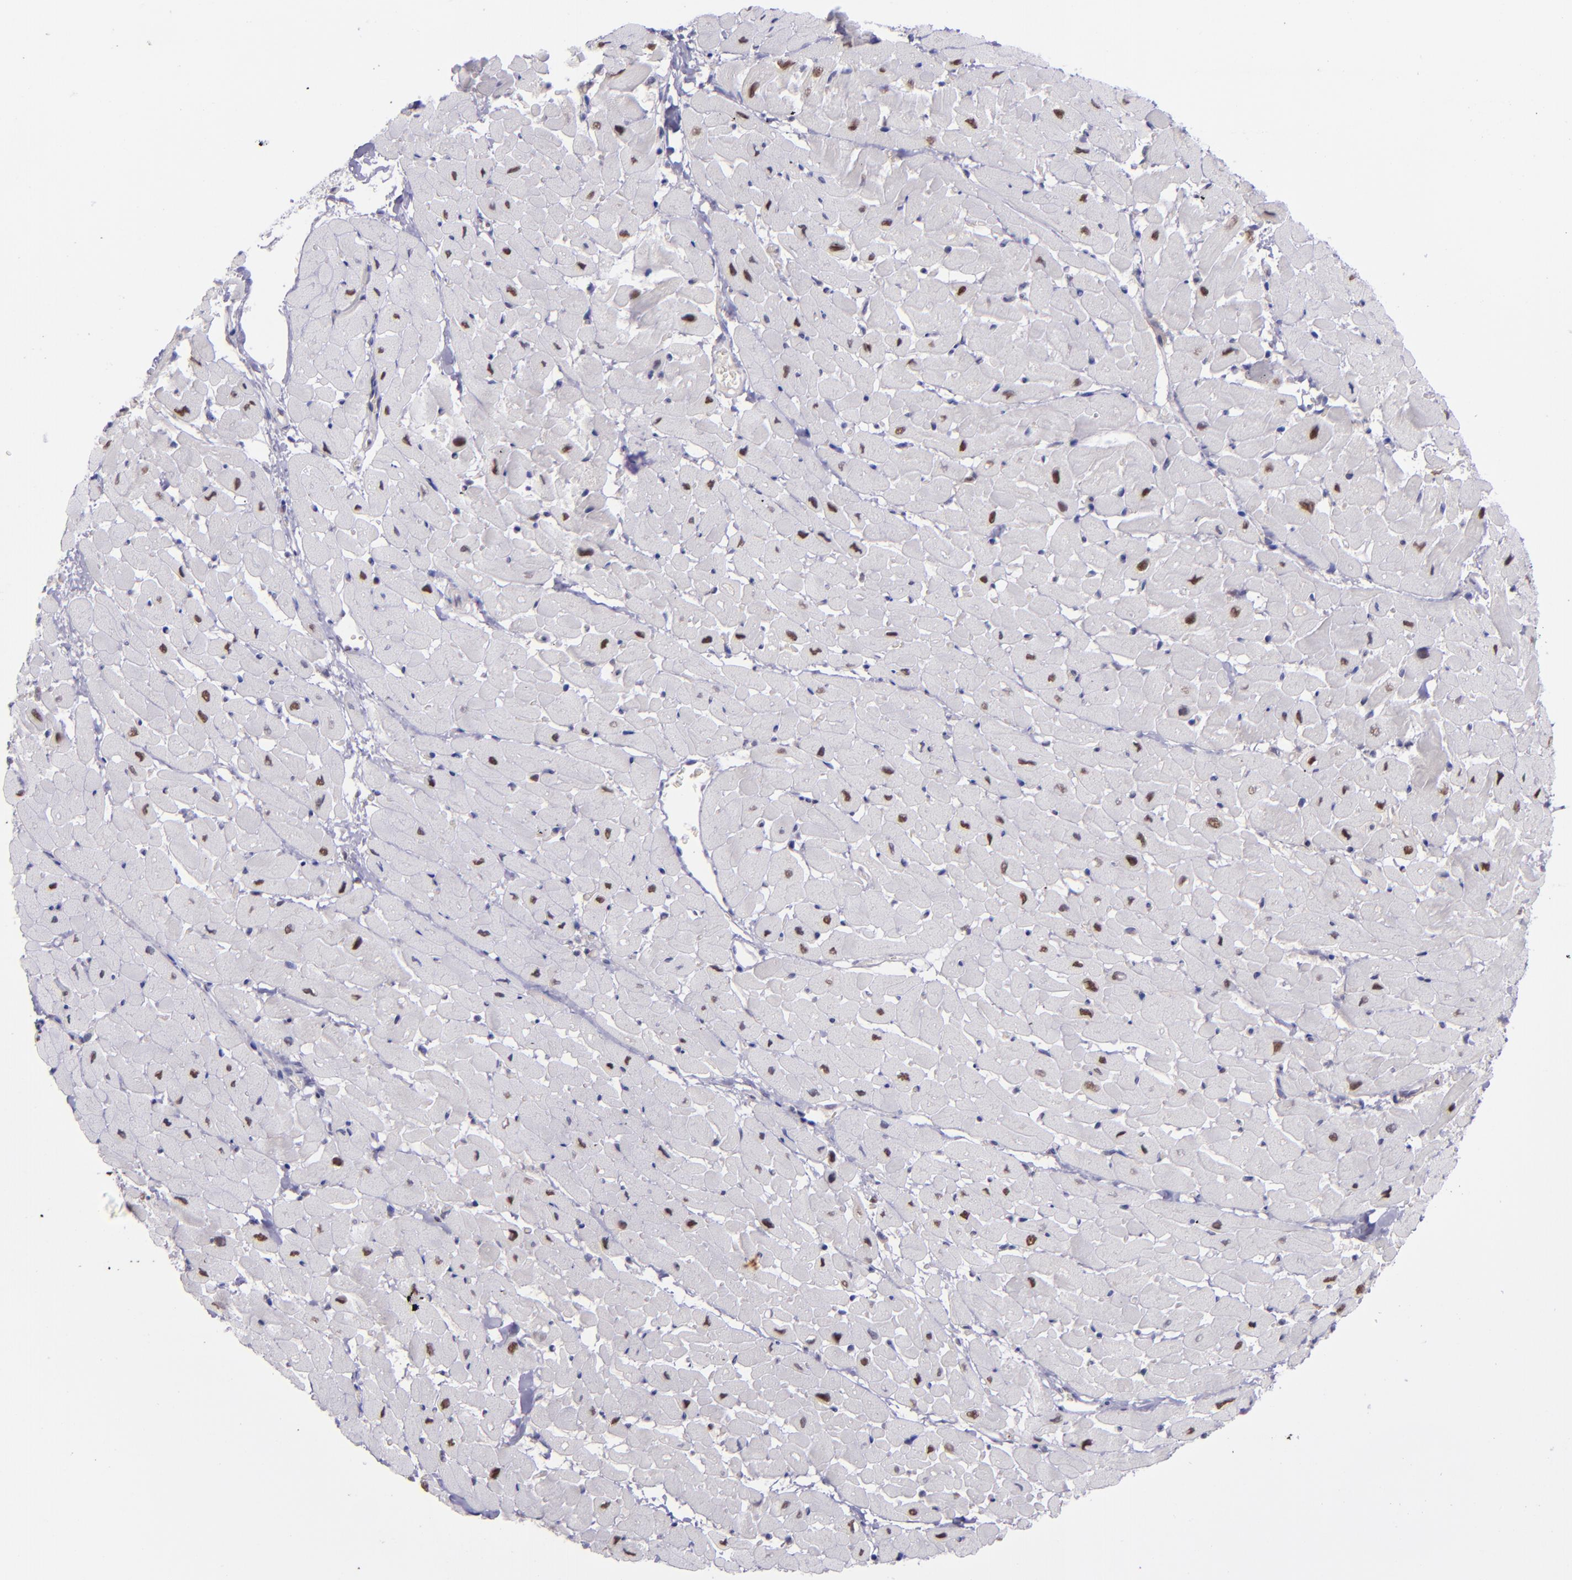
{"staining": {"intensity": "moderate", "quantity": ">75%", "location": "nuclear"}, "tissue": "heart muscle", "cell_type": "Cardiomyocytes", "image_type": "normal", "snomed": [{"axis": "morphology", "description": "Normal tissue, NOS"}, {"axis": "topography", "description": "Heart"}], "caption": "Cardiomyocytes demonstrate medium levels of moderate nuclear expression in approximately >75% of cells in normal heart muscle. (IHC, brightfield microscopy, high magnification).", "gene": "BAG1", "patient": {"sex": "male", "age": 45}}